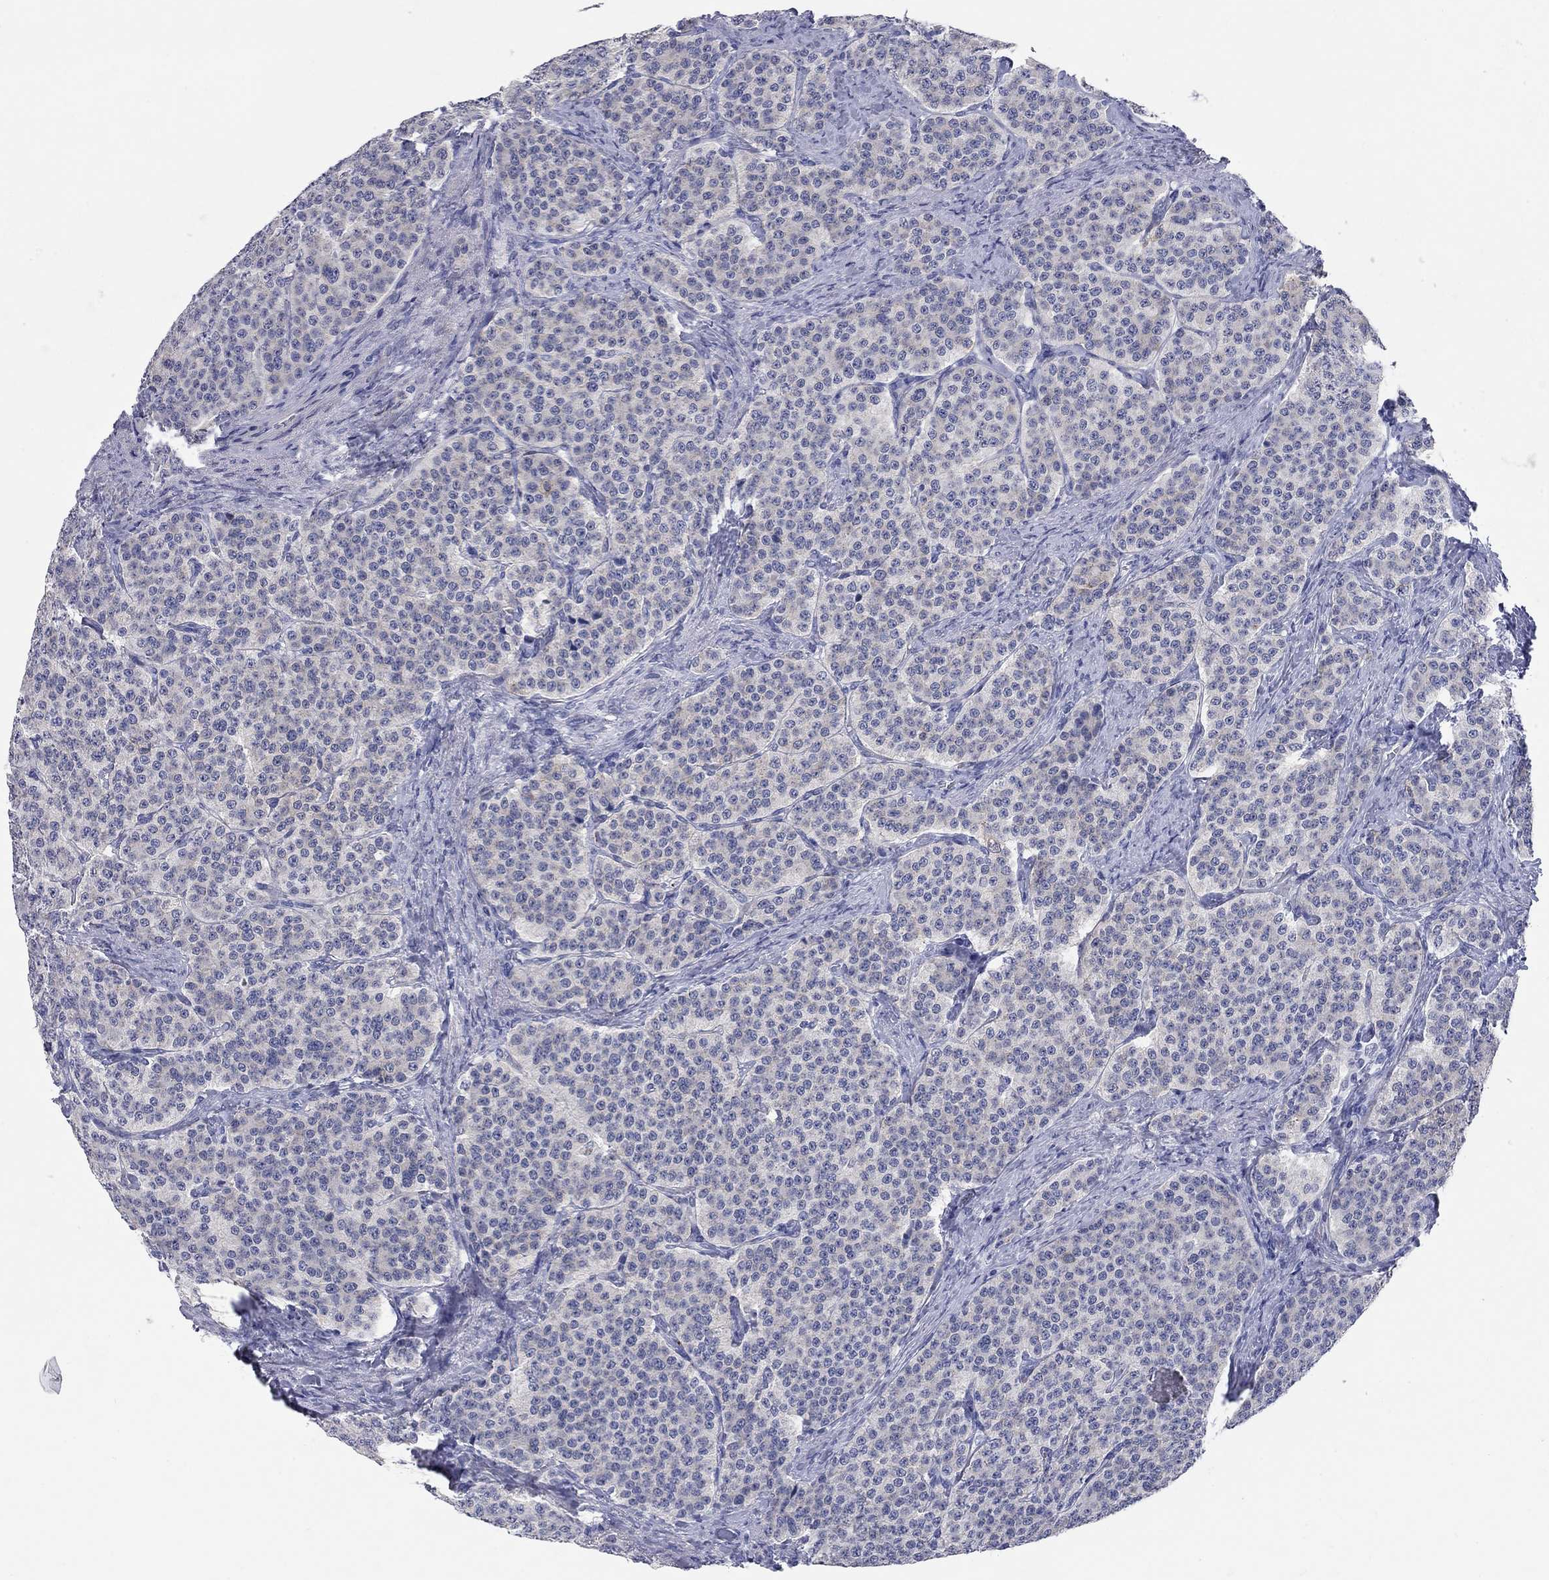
{"staining": {"intensity": "negative", "quantity": "none", "location": "none"}, "tissue": "carcinoid", "cell_type": "Tumor cells", "image_type": "cancer", "snomed": [{"axis": "morphology", "description": "Carcinoid, malignant, NOS"}, {"axis": "topography", "description": "Small intestine"}], "caption": "High magnification brightfield microscopy of carcinoid stained with DAB (brown) and counterstained with hematoxylin (blue): tumor cells show no significant staining. Brightfield microscopy of immunohistochemistry (IHC) stained with DAB (3,3'-diaminobenzidine) (brown) and hematoxylin (blue), captured at high magnification.", "gene": "WASF3", "patient": {"sex": "female", "age": 58}}